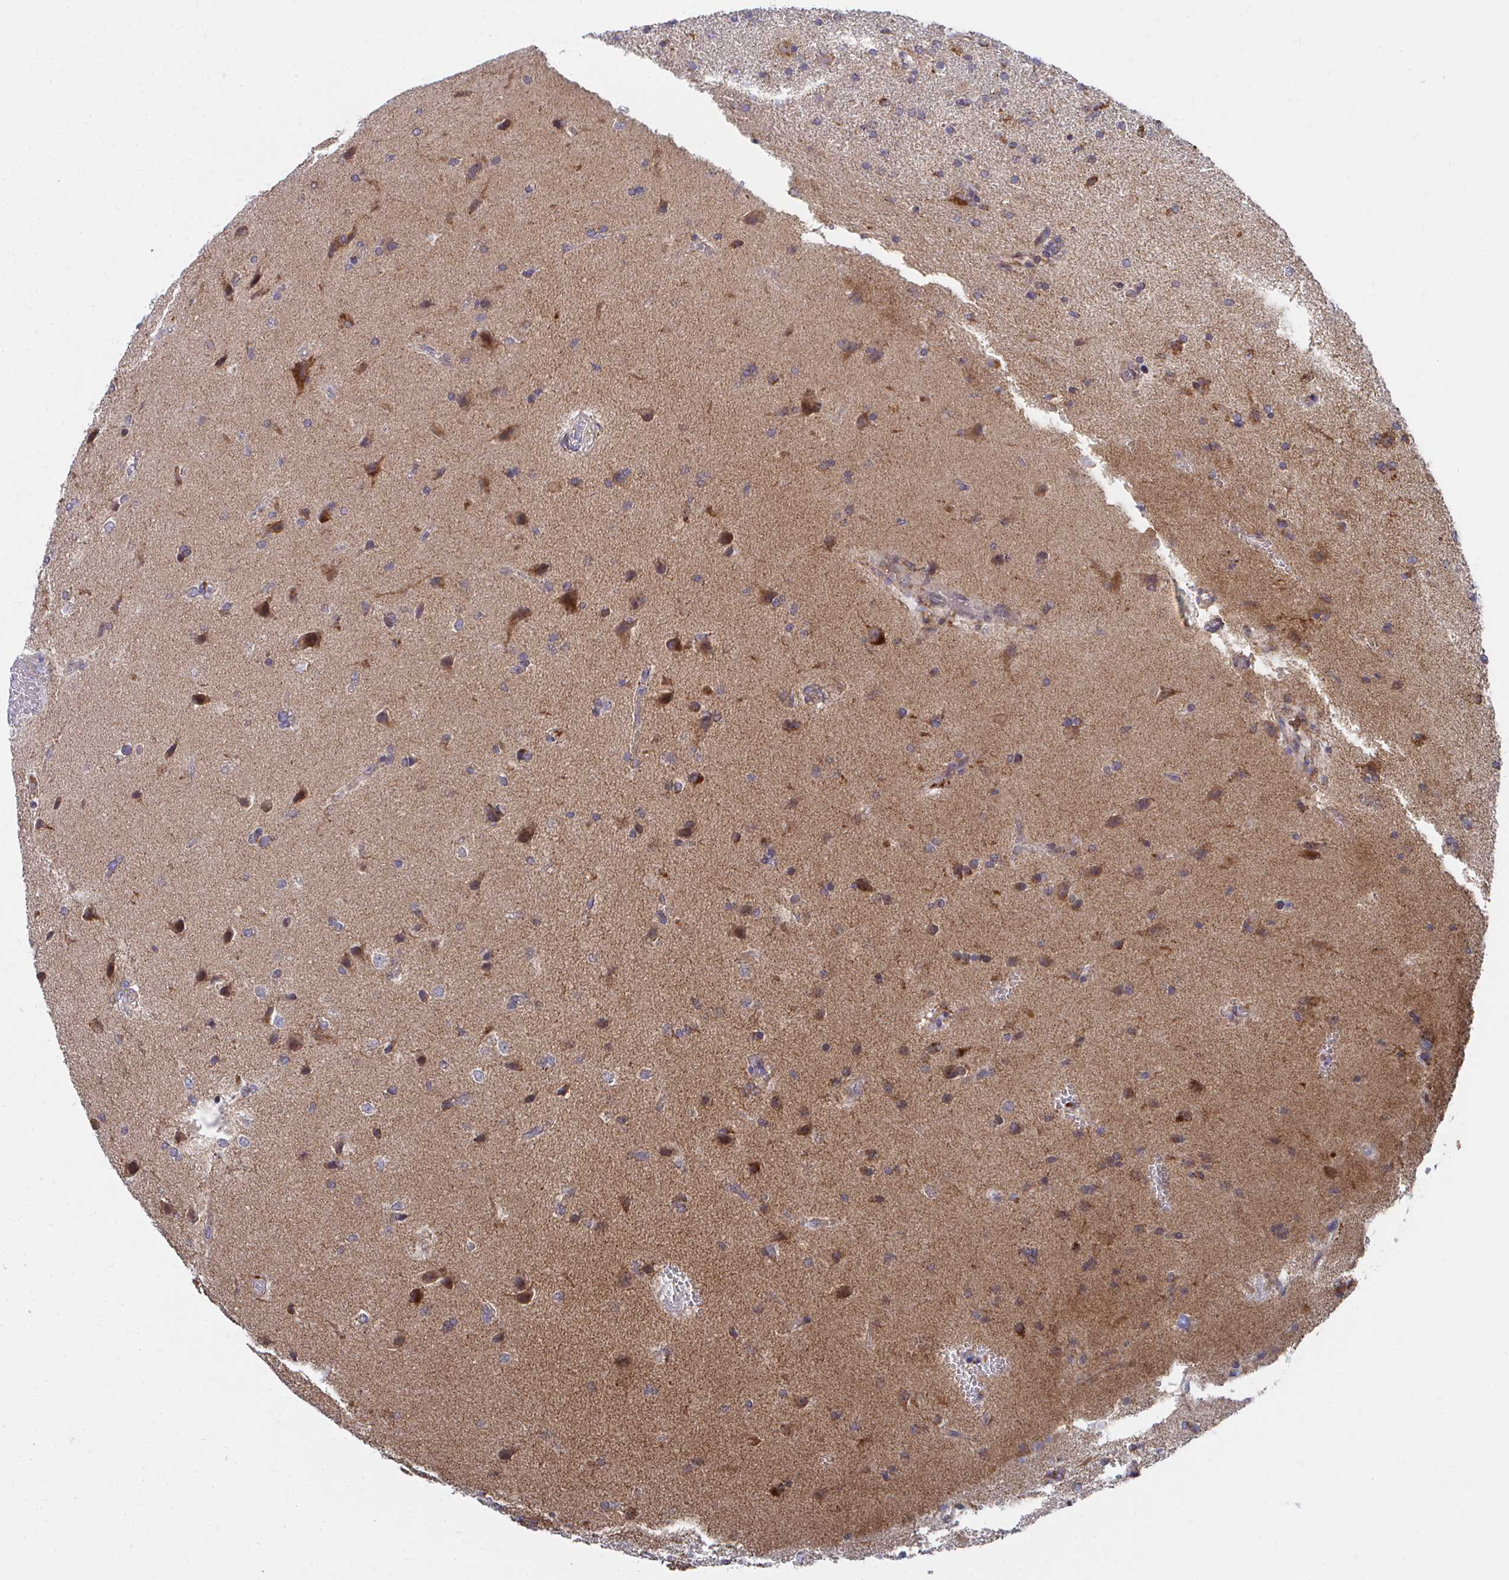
{"staining": {"intensity": "moderate", "quantity": "25%-75%", "location": "cytoplasmic/membranous"}, "tissue": "glioma", "cell_type": "Tumor cells", "image_type": "cancer", "snomed": [{"axis": "morphology", "description": "Glioma, malignant, High grade"}, {"axis": "topography", "description": "Brain"}], "caption": "An IHC micrograph of tumor tissue is shown. Protein staining in brown shows moderate cytoplasmic/membranous positivity in high-grade glioma (malignant) within tumor cells.", "gene": "PEX3", "patient": {"sex": "male", "age": 56}}